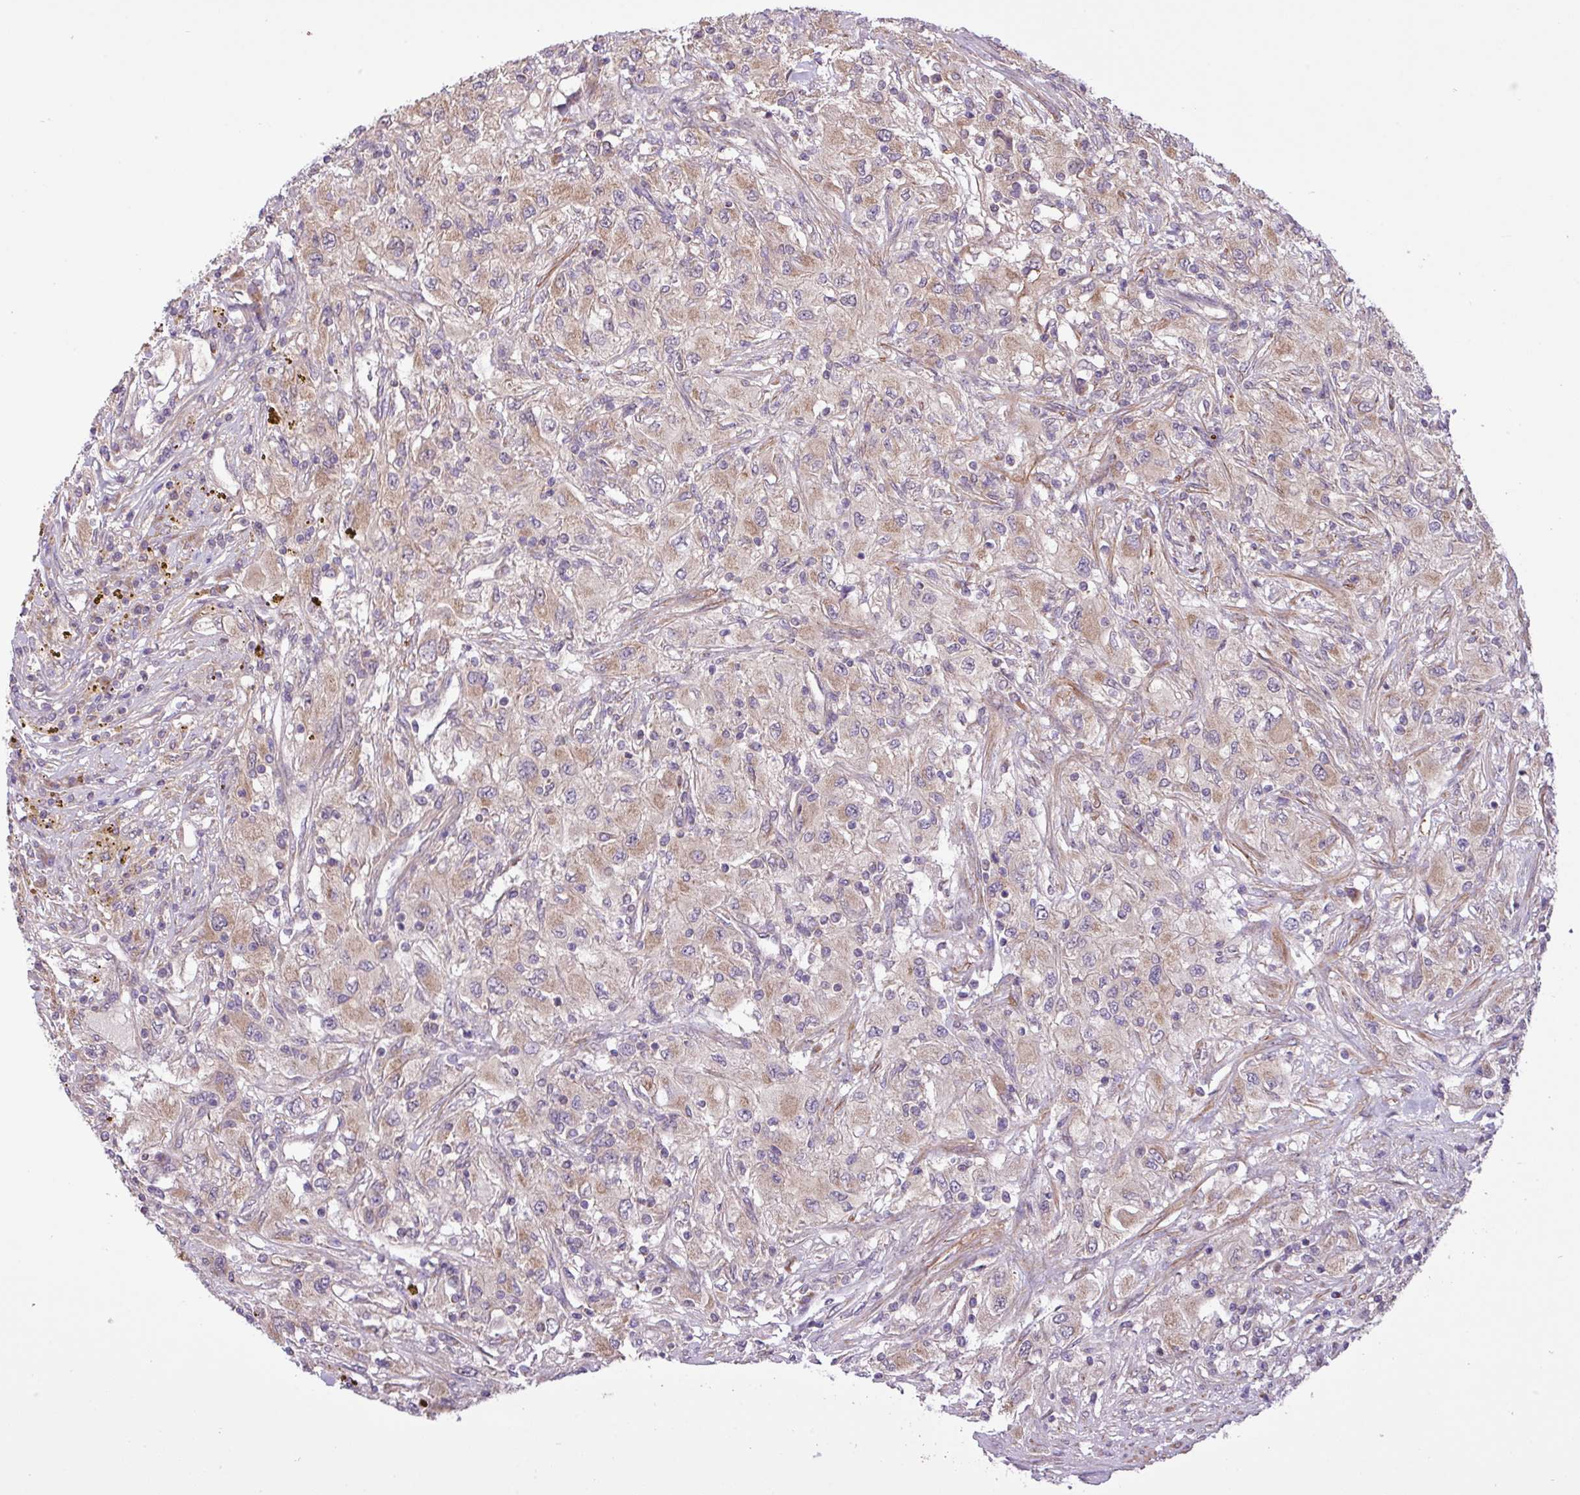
{"staining": {"intensity": "weak", "quantity": ">75%", "location": "cytoplasmic/membranous"}, "tissue": "renal cancer", "cell_type": "Tumor cells", "image_type": "cancer", "snomed": [{"axis": "morphology", "description": "Adenocarcinoma, NOS"}, {"axis": "topography", "description": "Kidney"}], "caption": "Weak cytoplasmic/membranous expression is appreciated in about >75% of tumor cells in renal adenocarcinoma.", "gene": "TIMM10B", "patient": {"sex": "female", "age": 67}}